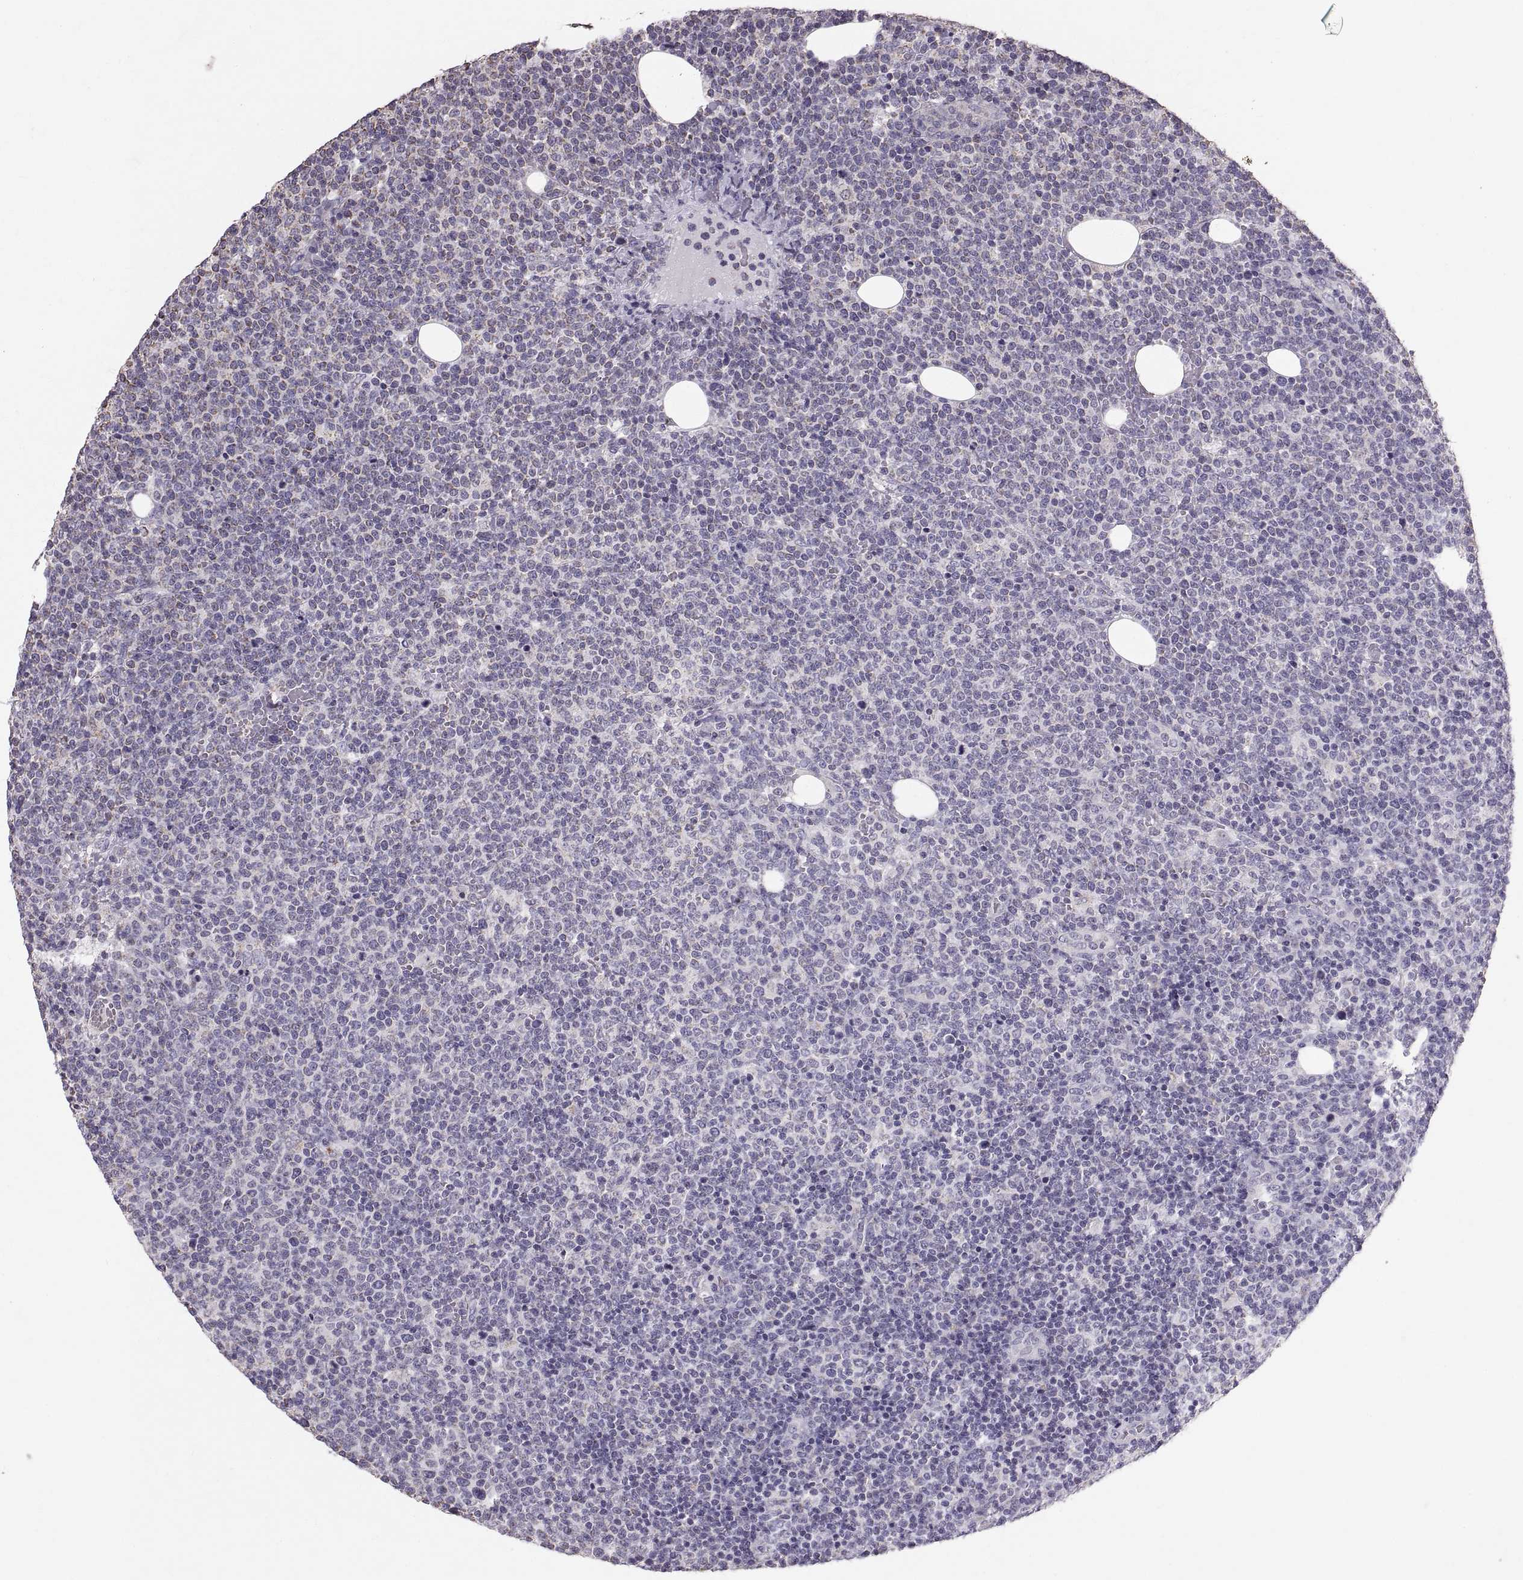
{"staining": {"intensity": "negative", "quantity": "none", "location": "none"}, "tissue": "lymphoma", "cell_type": "Tumor cells", "image_type": "cancer", "snomed": [{"axis": "morphology", "description": "Malignant lymphoma, non-Hodgkin's type, High grade"}, {"axis": "topography", "description": "Lymph node"}], "caption": "Tumor cells are negative for protein expression in human lymphoma. (Brightfield microscopy of DAB immunohistochemistry (IHC) at high magnification).", "gene": "STMND1", "patient": {"sex": "male", "age": 61}}